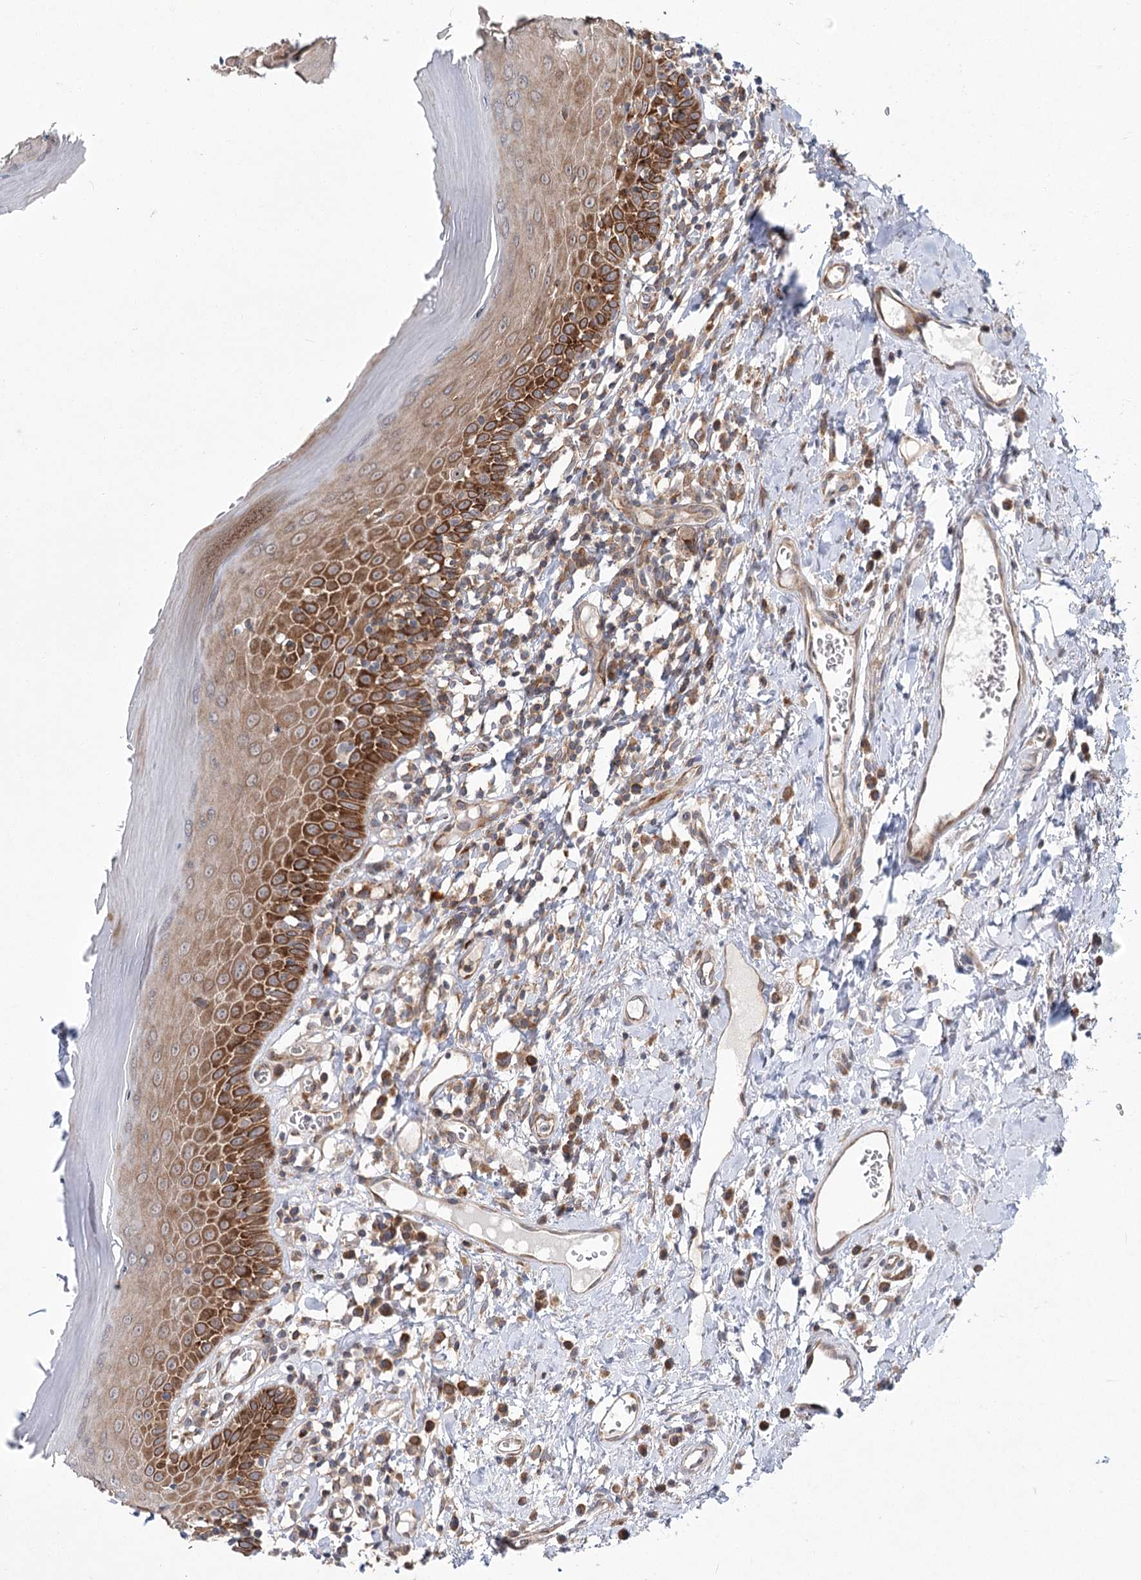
{"staining": {"intensity": "strong", "quantity": "25%-75%", "location": "cytoplasmic/membranous"}, "tissue": "oral mucosa", "cell_type": "Squamous epithelial cells", "image_type": "normal", "snomed": [{"axis": "morphology", "description": "Normal tissue, NOS"}, {"axis": "topography", "description": "Oral tissue"}], "caption": "Protein analysis of normal oral mucosa demonstrates strong cytoplasmic/membranous staining in approximately 25%-75% of squamous epithelial cells.", "gene": "VWA2", "patient": {"sex": "male", "age": 82}}